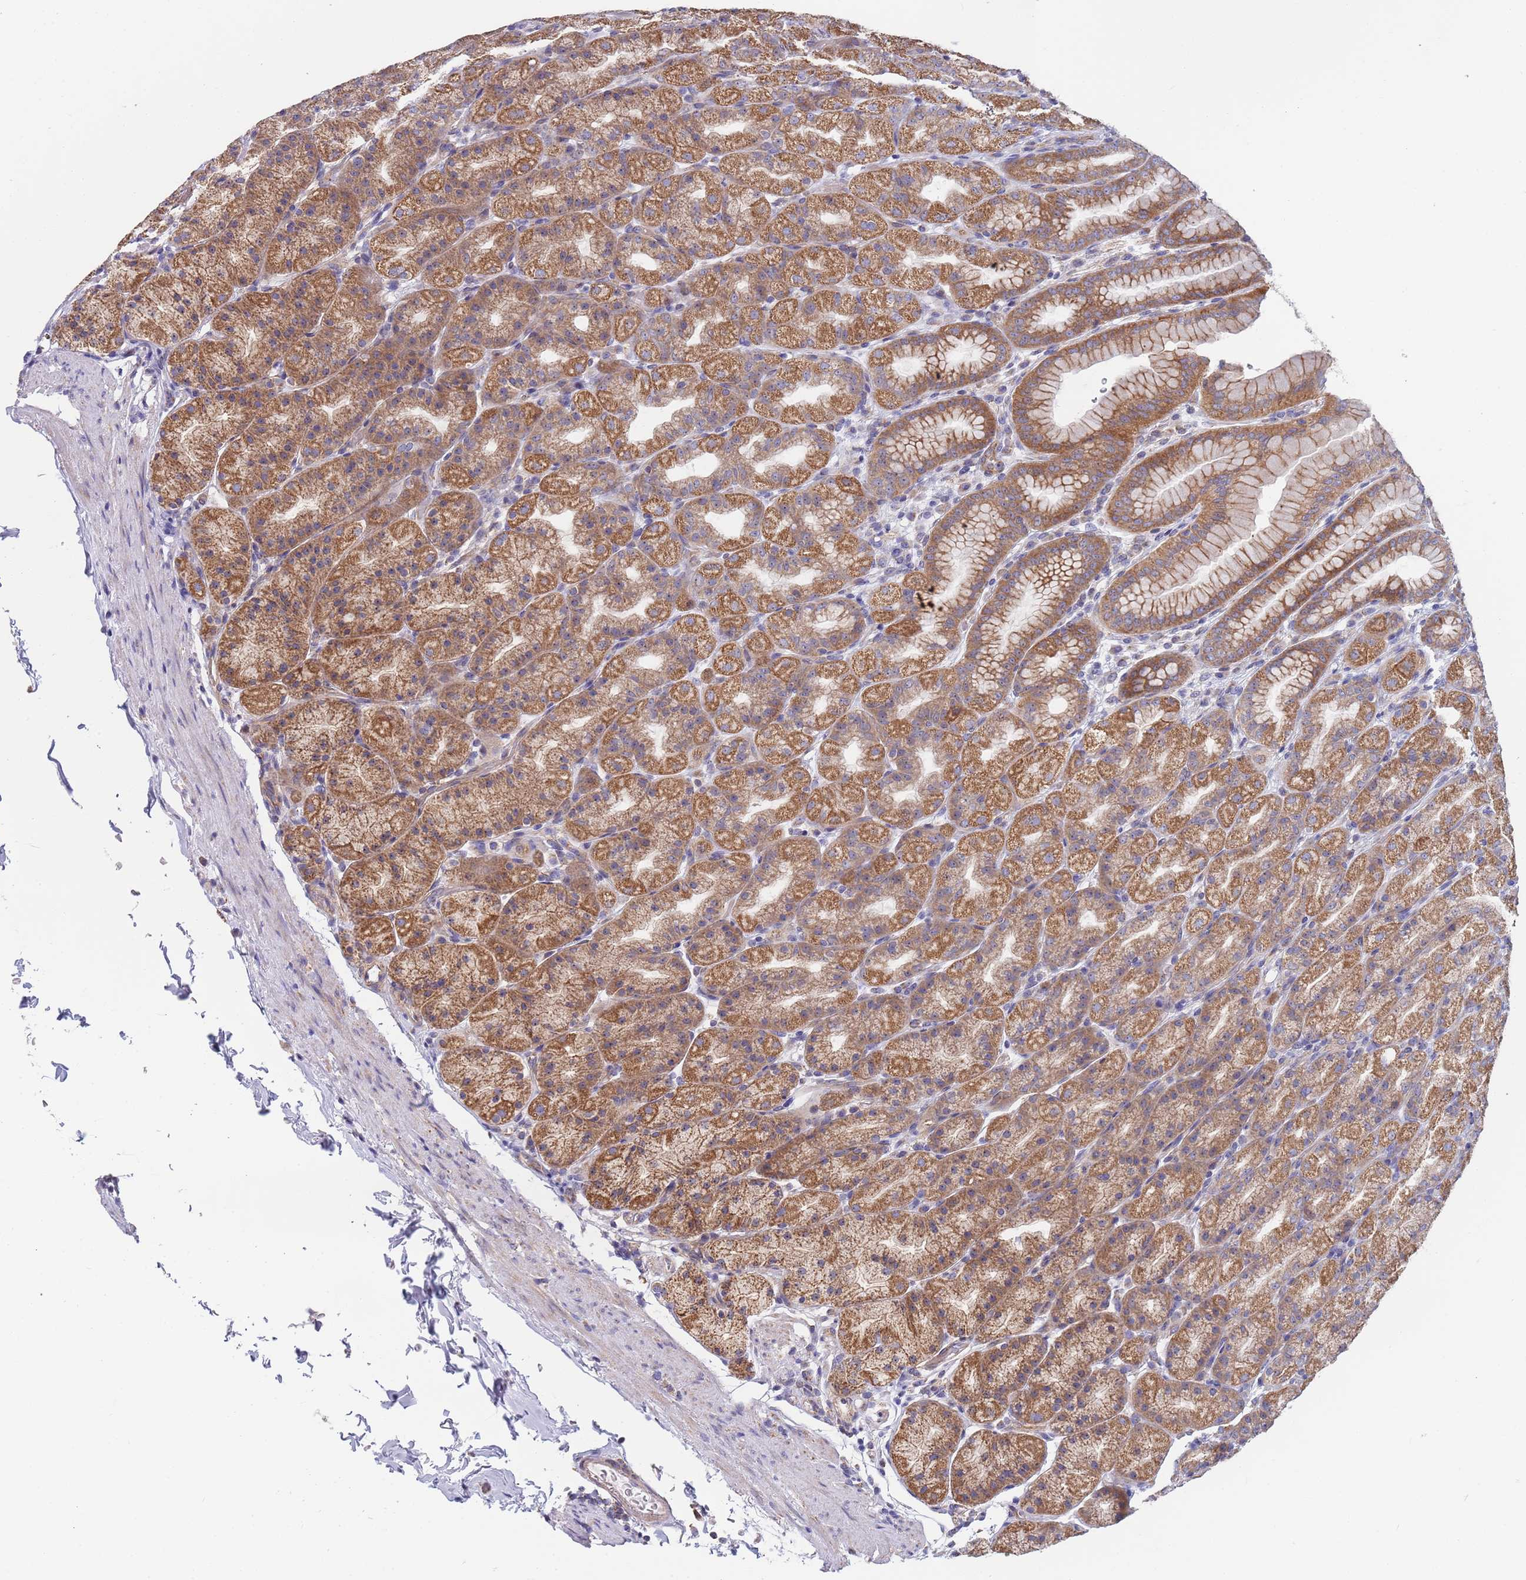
{"staining": {"intensity": "moderate", "quantity": ">75%", "location": "cytoplasmic/membranous"}, "tissue": "stomach", "cell_type": "Glandular cells", "image_type": "normal", "snomed": [{"axis": "morphology", "description": "Normal tissue, NOS"}, {"axis": "topography", "description": "Stomach, upper"}, {"axis": "topography", "description": "Stomach"}], "caption": "Brown immunohistochemical staining in benign stomach demonstrates moderate cytoplasmic/membranous staining in approximately >75% of glandular cells. Using DAB (brown) and hematoxylin (blue) stains, captured at high magnification using brightfield microscopy.", "gene": "PWWP3A", "patient": {"sex": "male", "age": 68}}